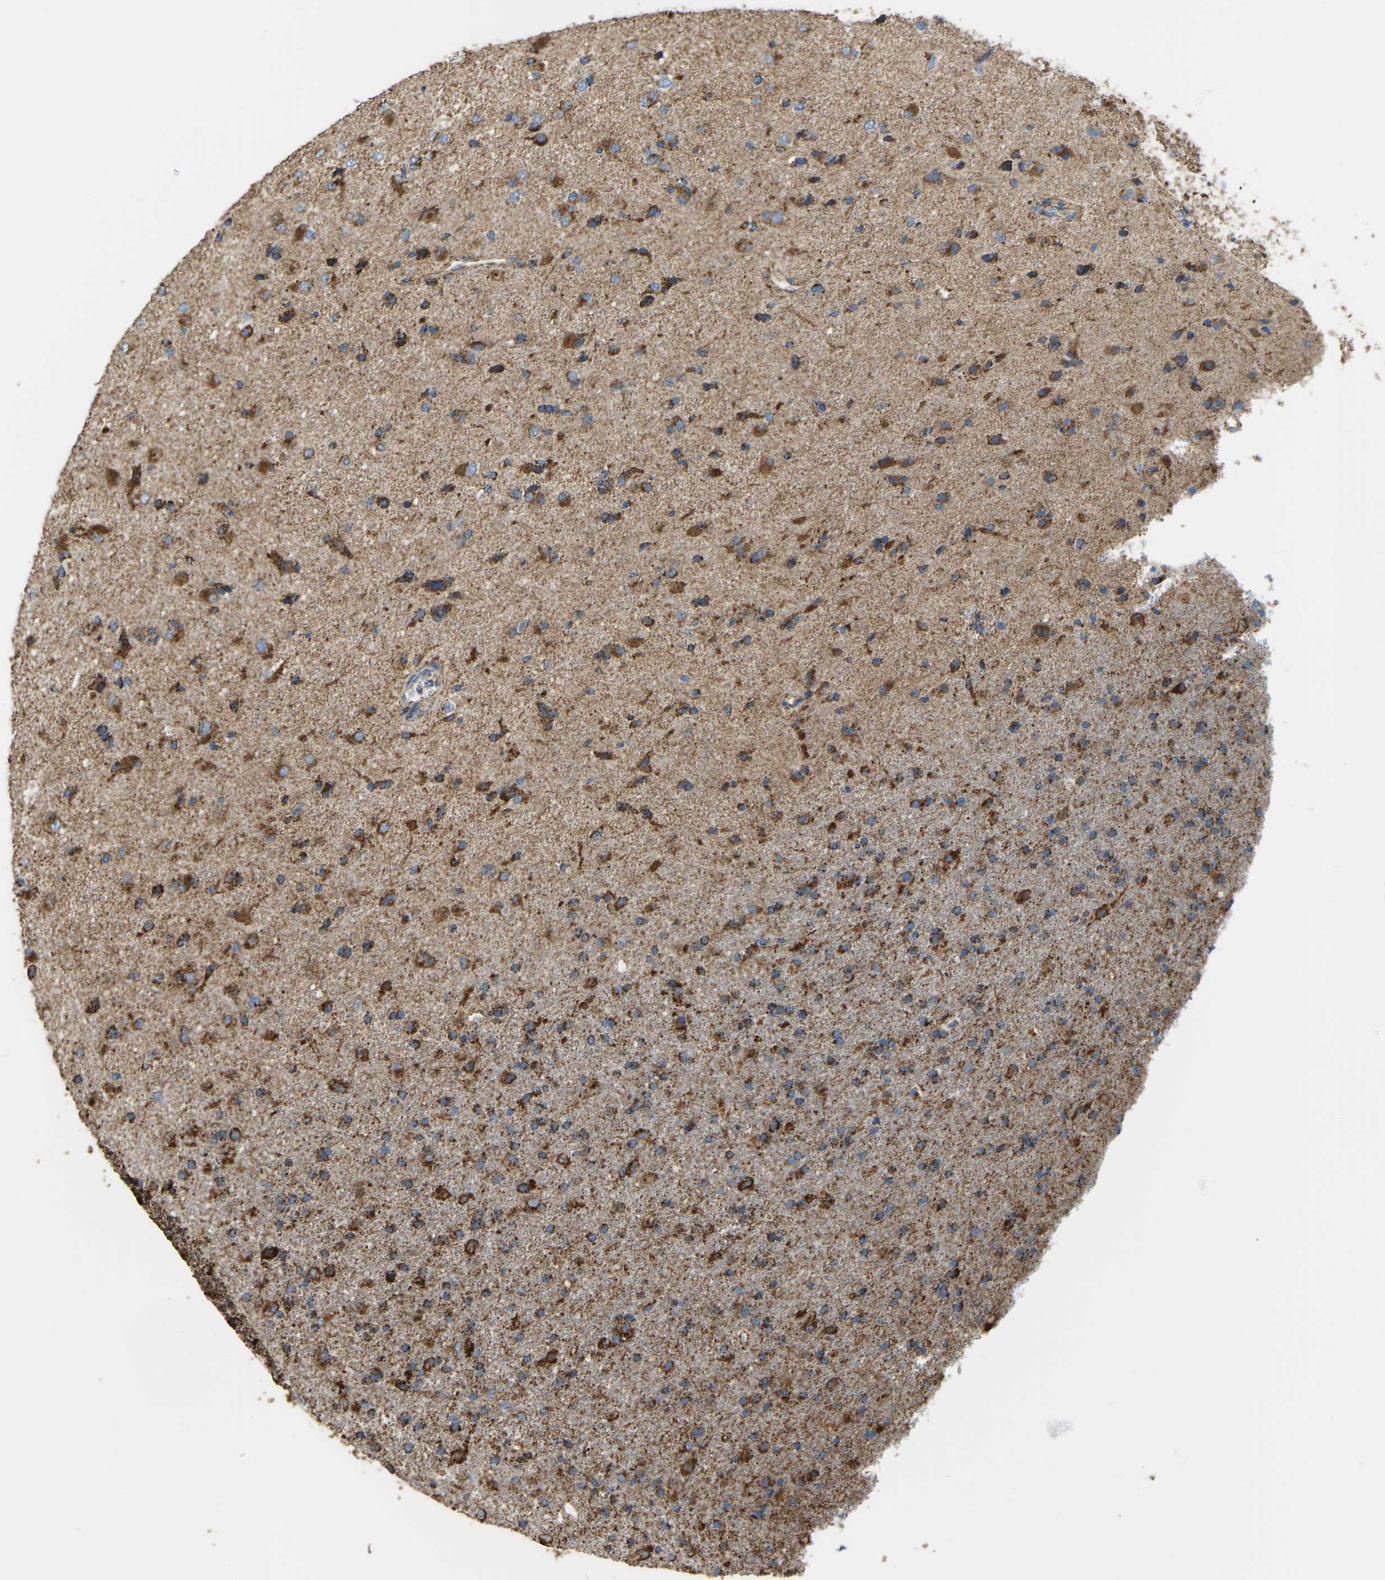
{"staining": {"intensity": "strong", "quantity": ">75%", "location": "cytoplasmic/membranous"}, "tissue": "glioma", "cell_type": "Tumor cells", "image_type": "cancer", "snomed": [{"axis": "morphology", "description": "Glioma, malignant, Low grade"}, {"axis": "topography", "description": "Brain"}], "caption": "Immunohistochemical staining of glioma shows high levels of strong cytoplasmic/membranous positivity in about >75% of tumor cells. (DAB IHC with brightfield microscopy, high magnification).", "gene": "IRX6", "patient": {"sex": "male", "age": 65}}